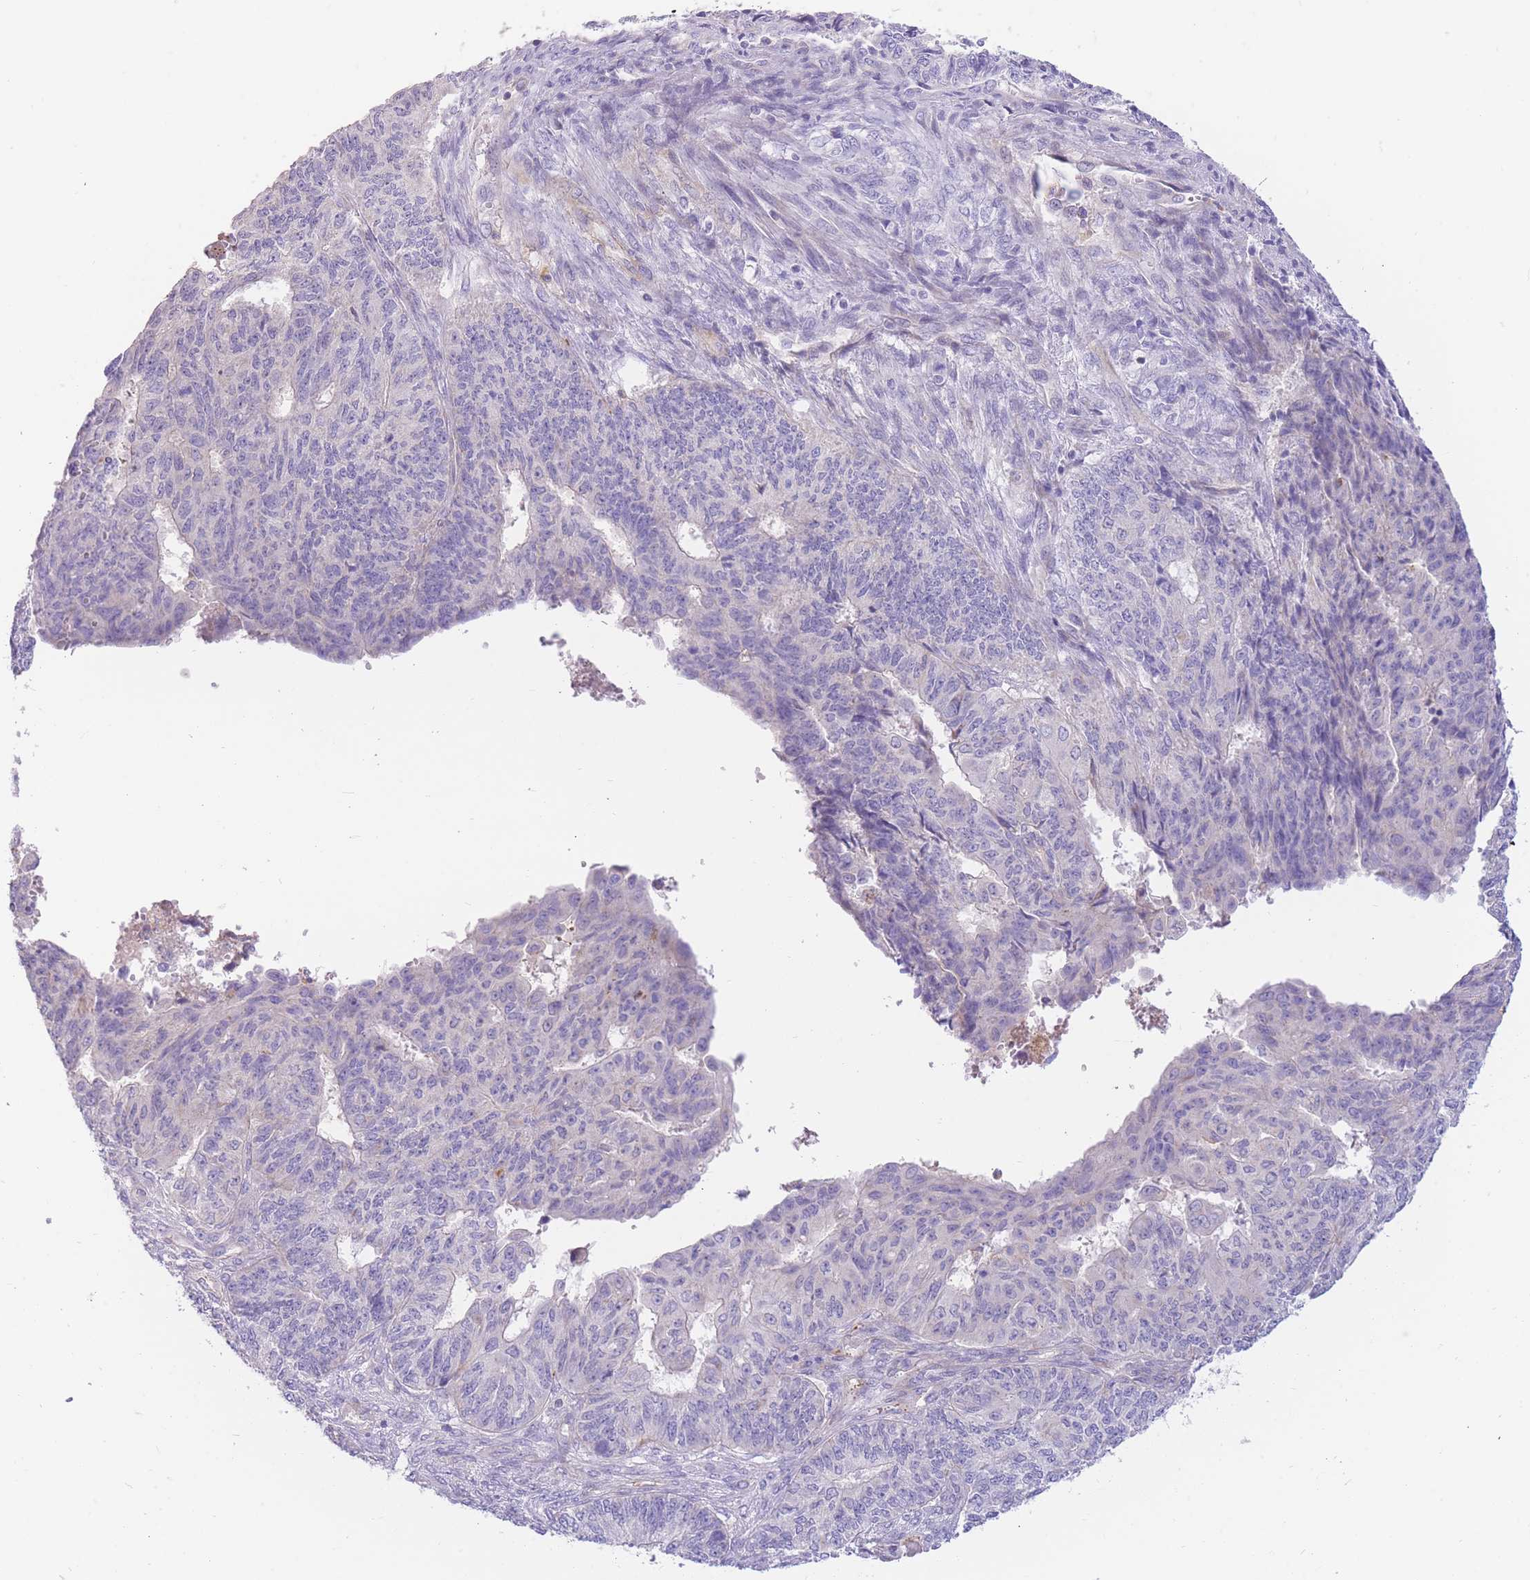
{"staining": {"intensity": "negative", "quantity": "none", "location": "none"}, "tissue": "endometrial cancer", "cell_type": "Tumor cells", "image_type": "cancer", "snomed": [{"axis": "morphology", "description": "Adenocarcinoma, NOS"}, {"axis": "topography", "description": "Endometrium"}], "caption": "Tumor cells show no significant staining in adenocarcinoma (endometrial).", "gene": "SULT1A1", "patient": {"sex": "female", "age": 32}}